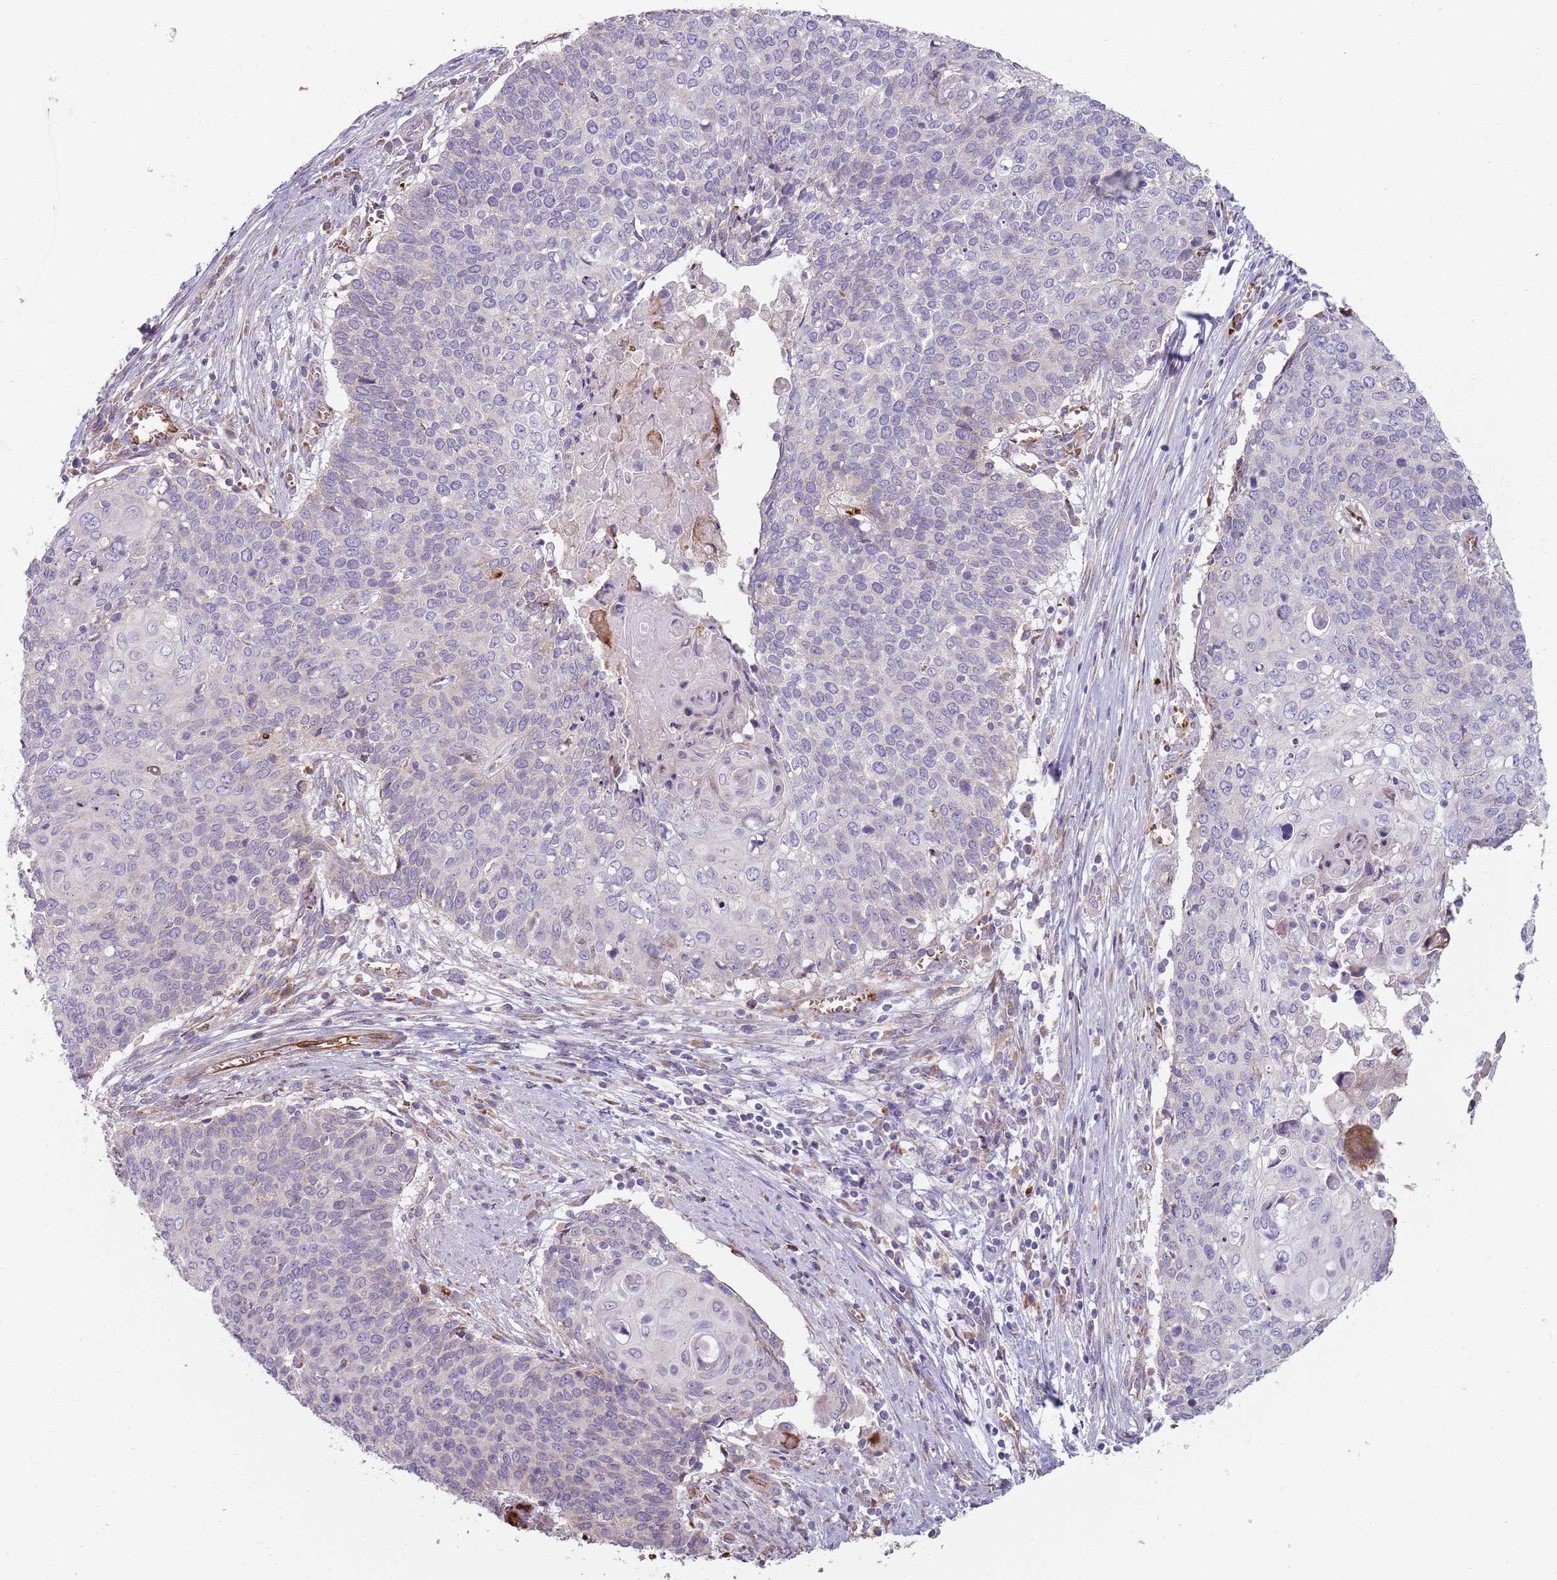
{"staining": {"intensity": "negative", "quantity": "none", "location": "none"}, "tissue": "cervical cancer", "cell_type": "Tumor cells", "image_type": "cancer", "snomed": [{"axis": "morphology", "description": "Squamous cell carcinoma, NOS"}, {"axis": "topography", "description": "Cervix"}], "caption": "This is an IHC image of human squamous cell carcinoma (cervical). There is no expression in tumor cells.", "gene": "SPATA2", "patient": {"sex": "female", "age": 39}}